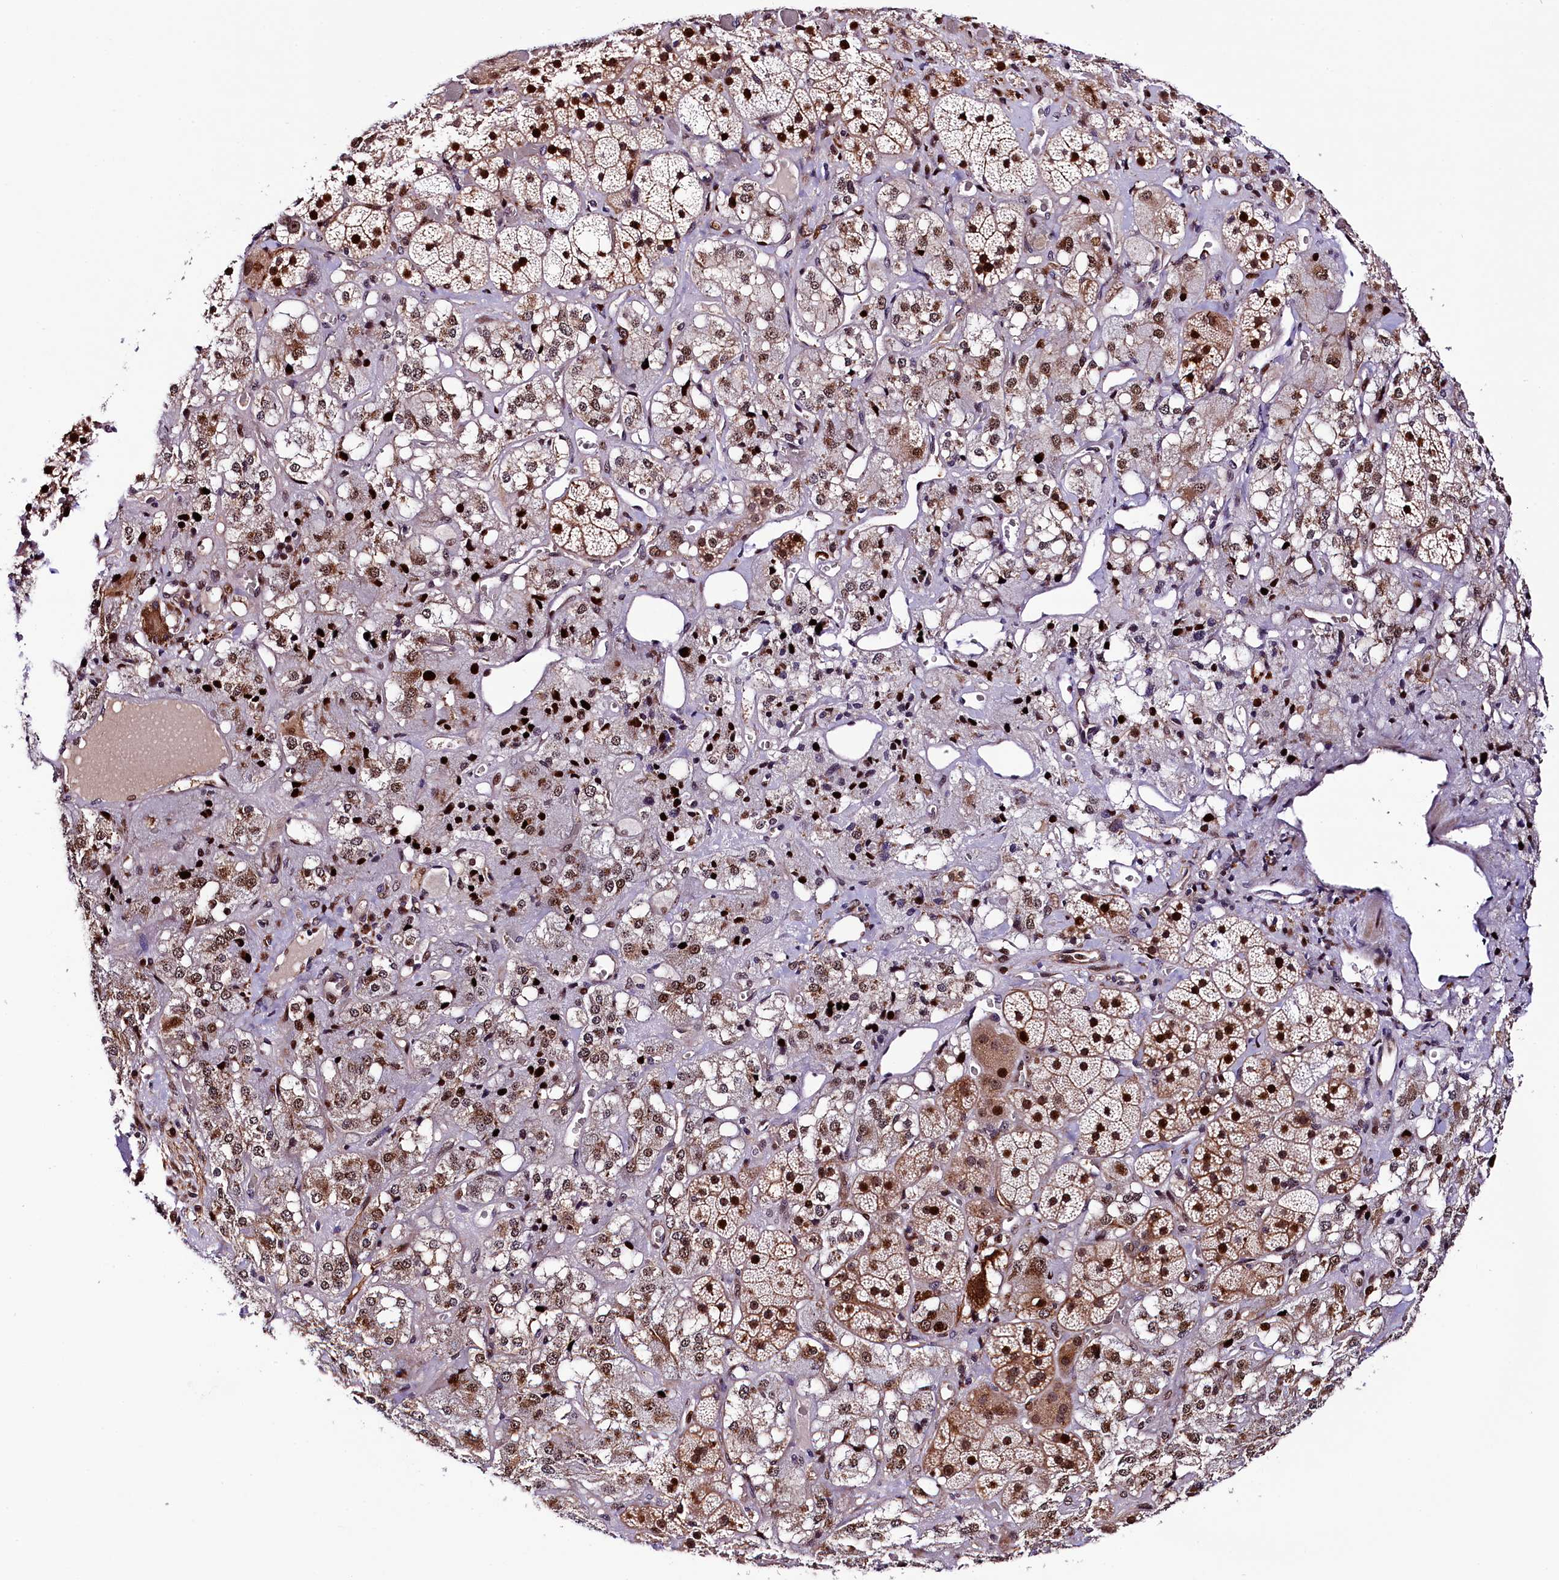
{"staining": {"intensity": "strong", "quantity": ">75%", "location": "cytoplasmic/membranous,nuclear"}, "tissue": "adrenal gland", "cell_type": "Glandular cells", "image_type": "normal", "snomed": [{"axis": "morphology", "description": "Normal tissue, NOS"}, {"axis": "topography", "description": "Adrenal gland"}], "caption": "High-magnification brightfield microscopy of benign adrenal gland stained with DAB (brown) and counterstained with hematoxylin (blue). glandular cells exhibit strong cytoplasmic/membranous,nuclear expression is present in approximately>75% of cells.", "gene": "TRMT112", "patient": {"sex": "male", "age": 57}}